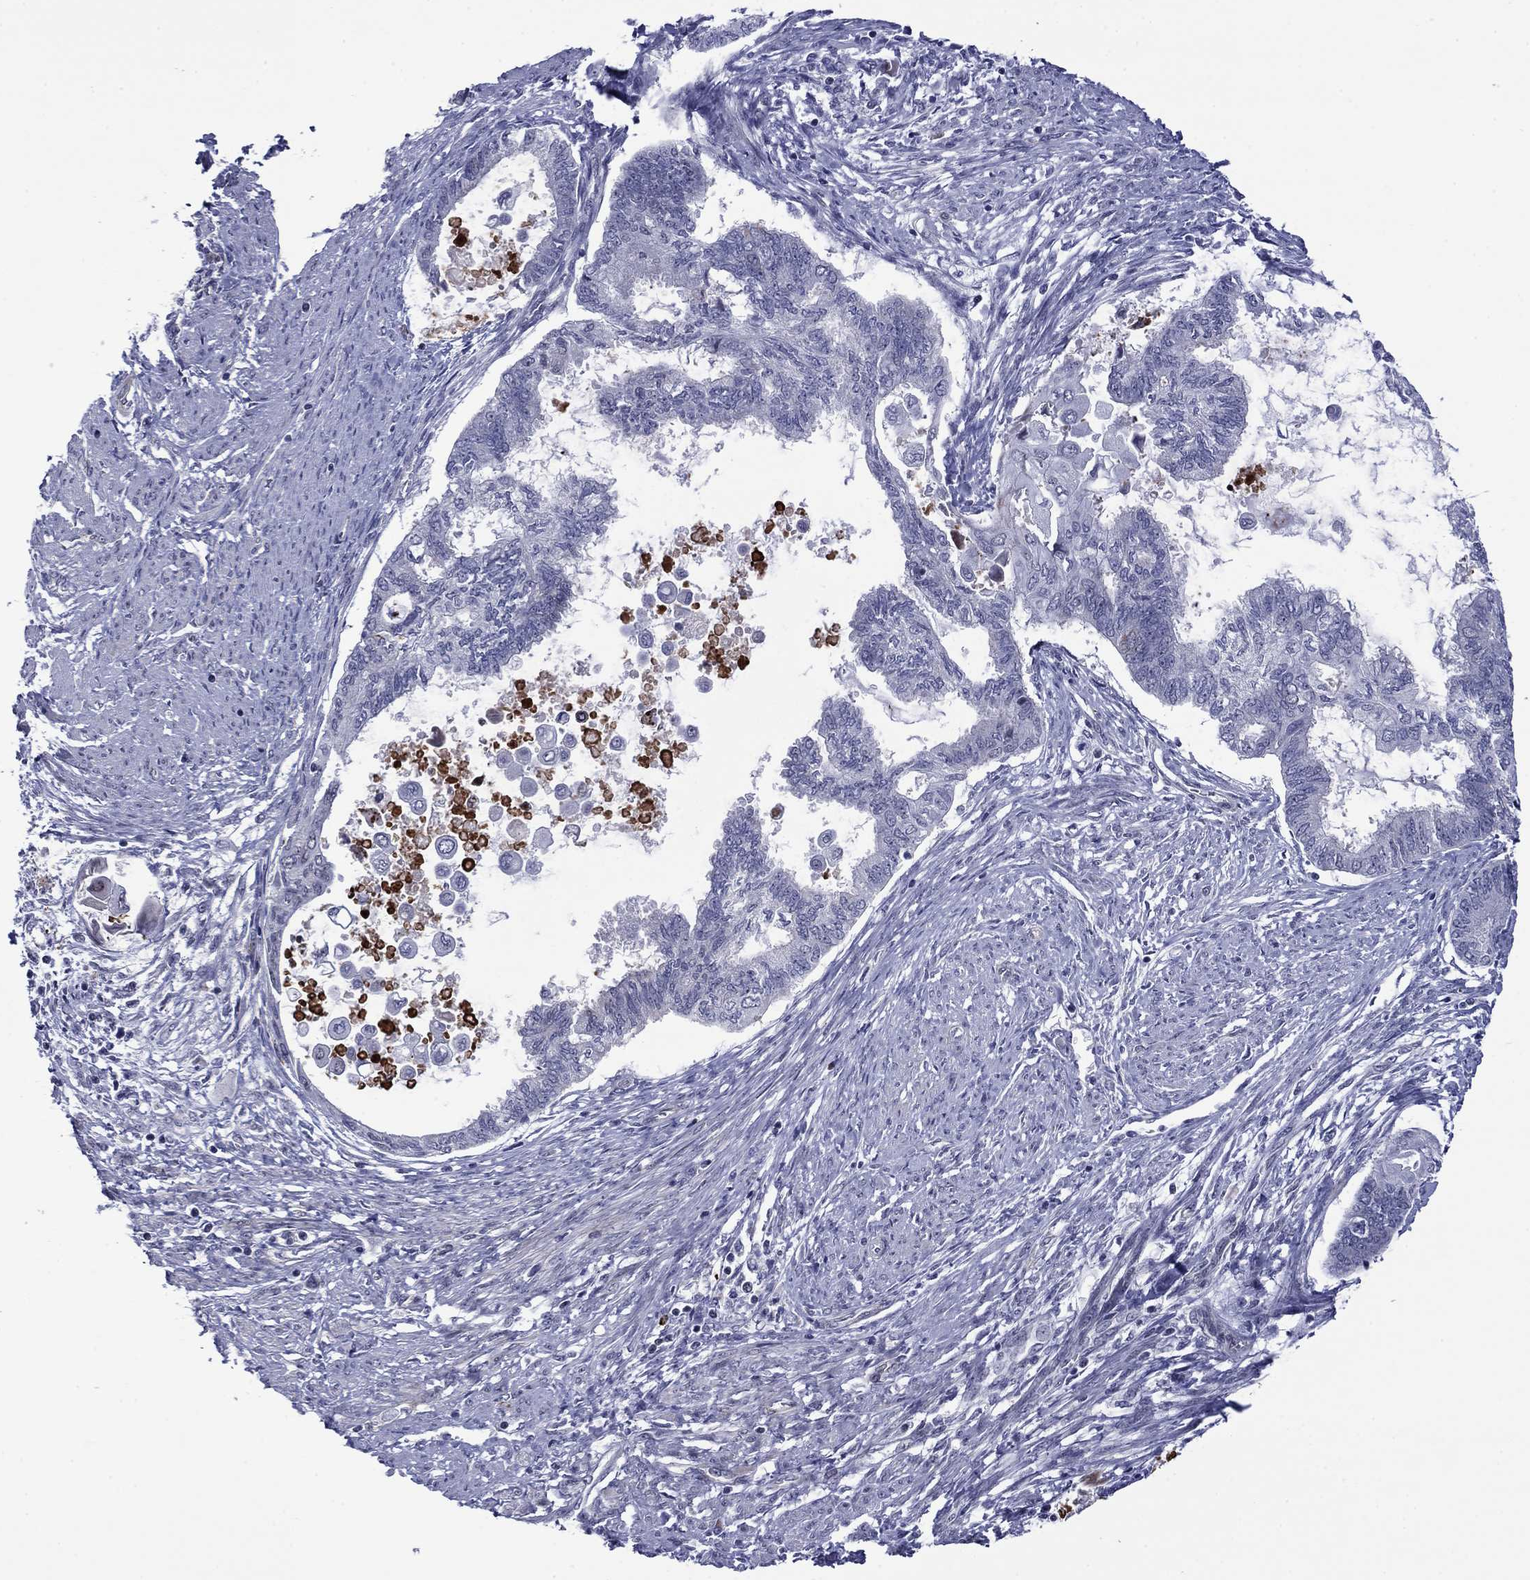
{"staining": {"intensity": "negative", "quantity": "none", "location": "none"}, "tissue": "endometrial cancer", "cell_type": "Tumor cells", "image_type": "cancer", "snomed": [{"axis": "morphology", "description": "Adenocarcinoma, NOS"}, {"axis": "topography", "description": "Endometrium"}], "caption": "Endometrial cancer stained for a protein using immunohistochemistry shows no expression tumor cells.", "gene": "SURF2", "patient": {"sex": "female", "age": 86}}